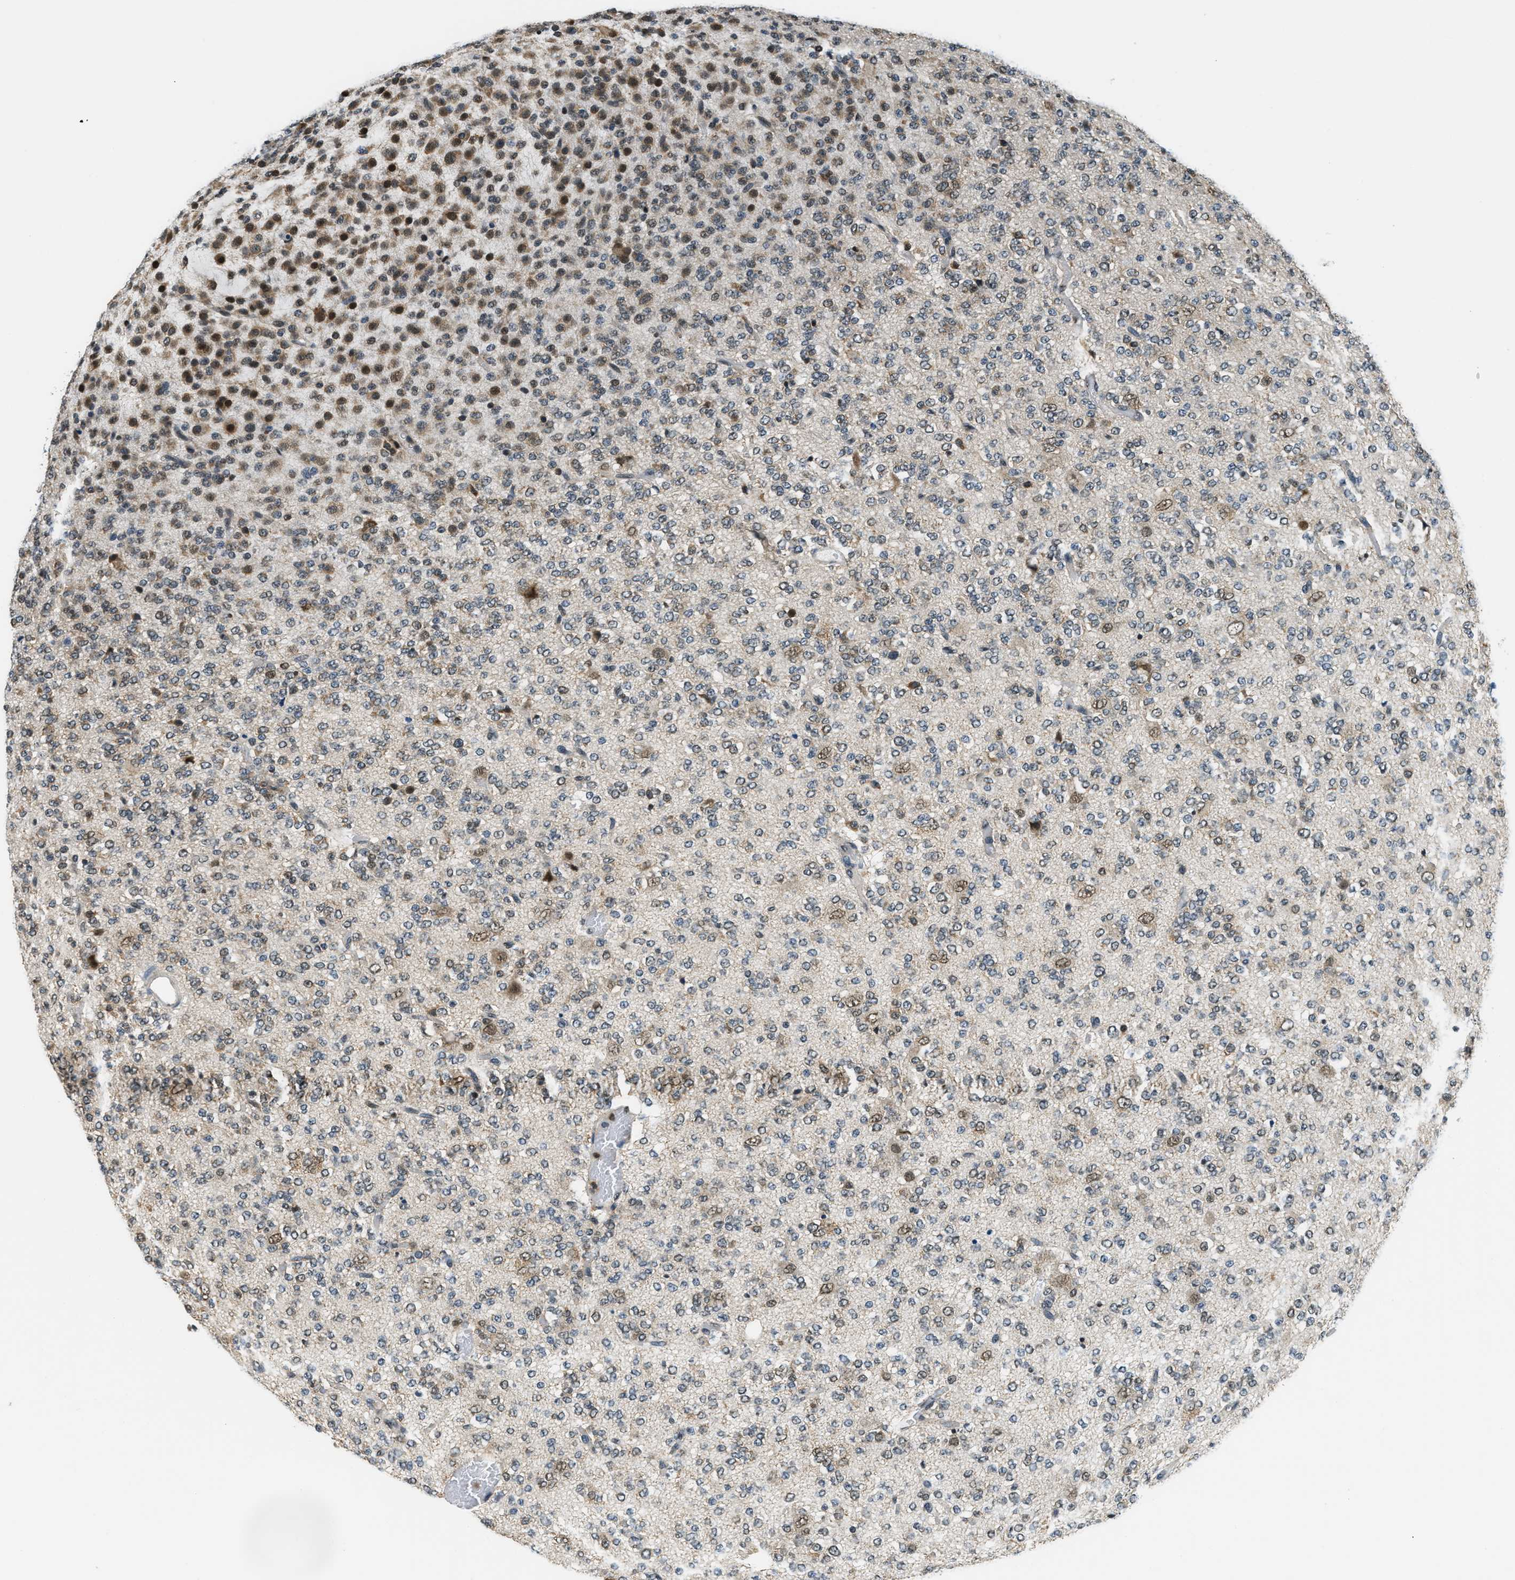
{"staining": {"intensity": "moderate", "quantity": "25%-75%", "location": "cytoplasmic/membranous,nuclear"}, "tissue": "glioma", "cell_type": "Tumor cells", "image_type": "cancer", "snomed": [{"axis": "morphology", "description": "Glioma, malignant, Low grade"}, {"axis": "topography", "description": "Brain"}], "caption": "A brown stain shows moderate cytoplasmic/membranous and nuclear expression of a protein in human glioma tumor cells. Nuclei are stained in blue.", "gene": "RAB11FIP1", "patient": {"sex": "male", "age": 38}}